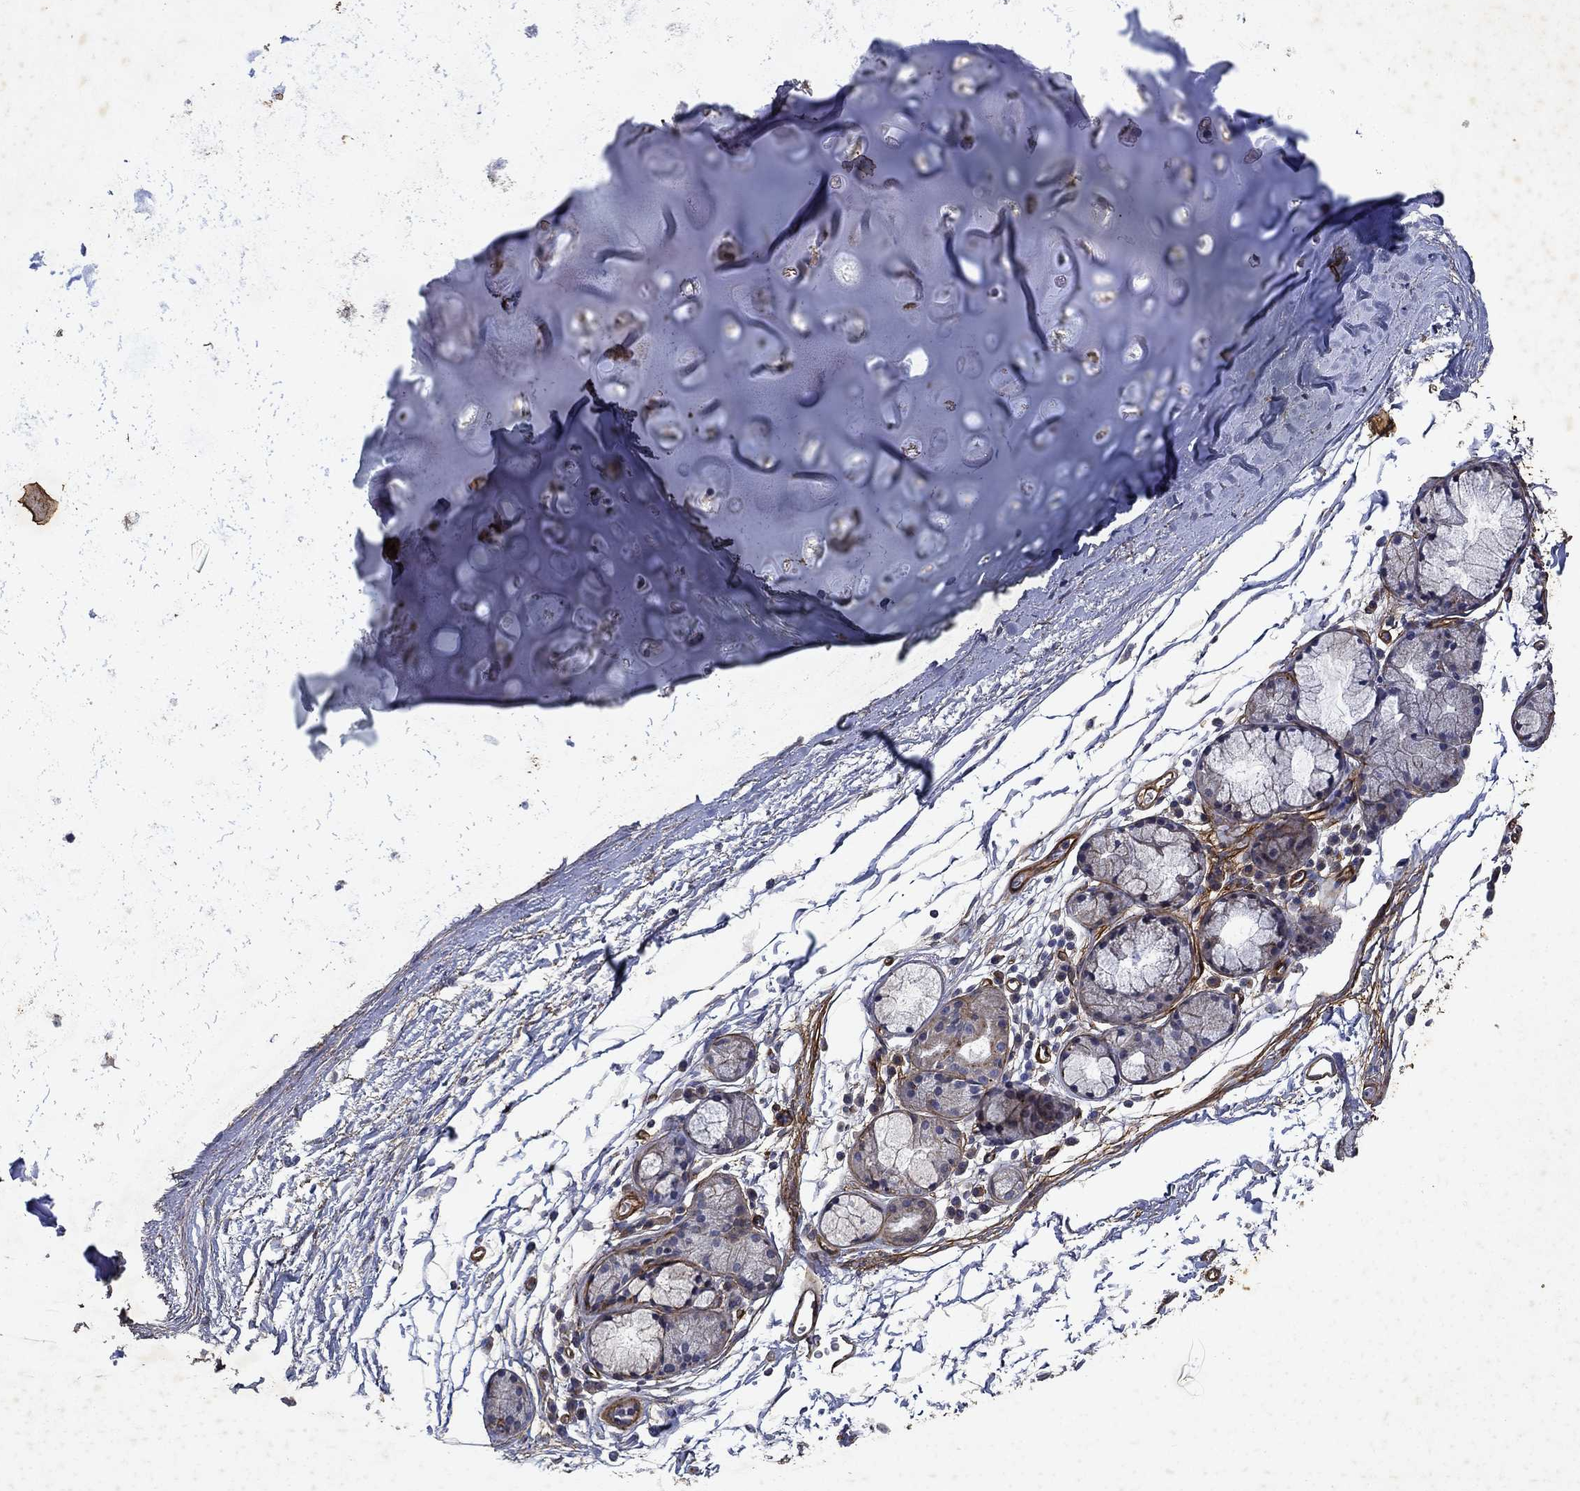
{"staining": {"intensity": "negative", "quantity": "none", "location": "none"}, "tissue": "soft tissue", "cell_type": "Chondrocytes", "image_type": "normal", "snomed": [{"axis": "morphology", "description": "Normal tissue, NOS"}, {"axis": "topography", "description": "Lymph node"}, {"axis": "topography", "description": "Bronchus"}], "caption": "Protein analysis of unremarkable soft tissue demonstrates no significant staining in chondrocytes. Brightfield microscopy of immunohistochemistry stained with DAB (brown) and hematoxylin (blue), captured at high magnification.", "gene": "COL4A2", "patient": {"sex": "female", "age": 70}}